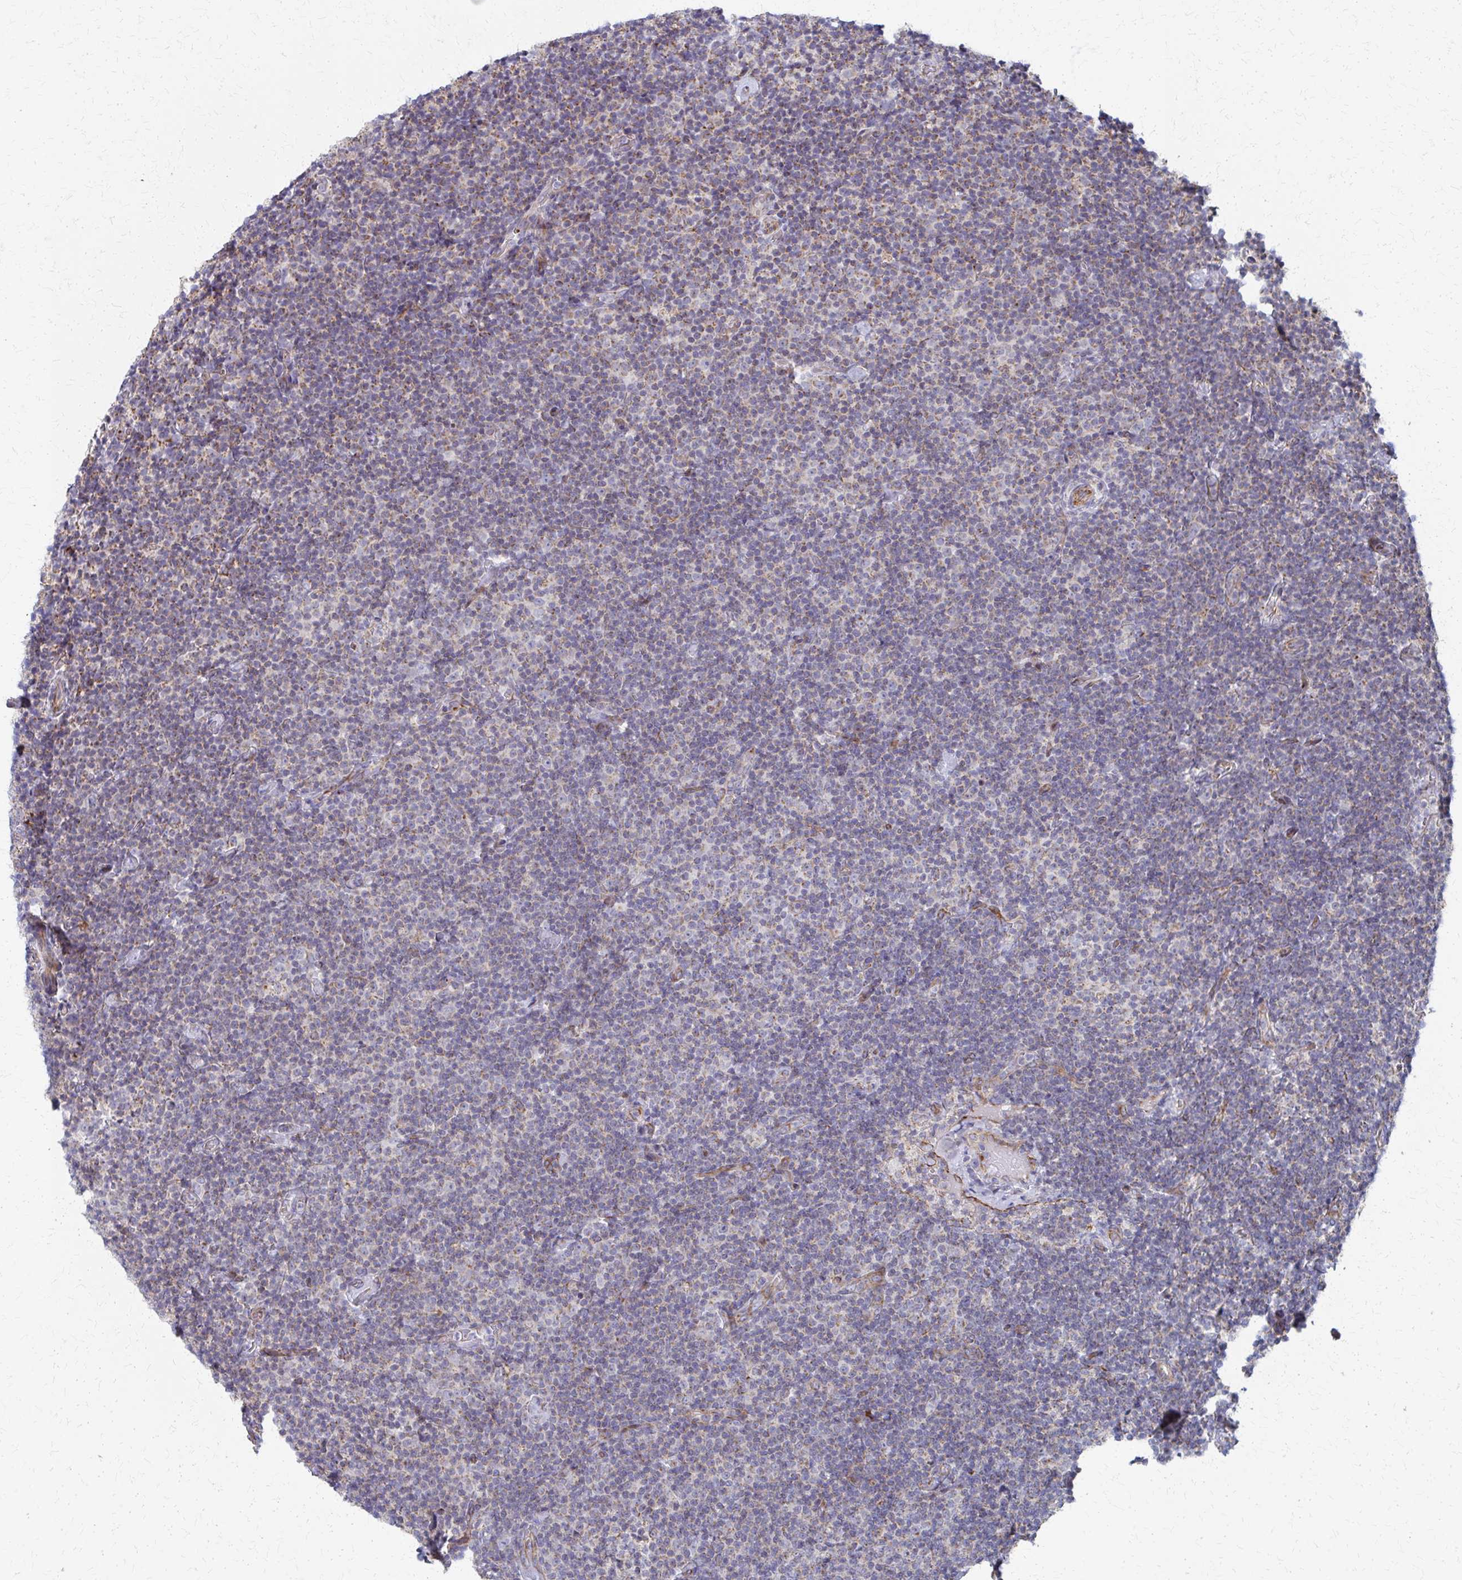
{"staining": {"intensity": "moderate", "quantity": "<25%", "location": "cytoplasmic/membranous"}, "tissue": "lymphoma", "cell_type": "Tumor cells", "image_type": "cancer", "snomed": [{"axis": "morphology", "description": "Malignant lymphoma, non-Hodgkin's type, Low grade"}, {"axis": "topography", "description": "Lymph node"}], "caption": "This is an image of immunohistochemistry staining of malignant lymphoma, non-Hodgkin's type (low-grade), which shows moderate staining in the cytoplasmic/membranous of tumor cells.", "gene": "FAHD1", "patient": {"sex": "male", "age": 81}}